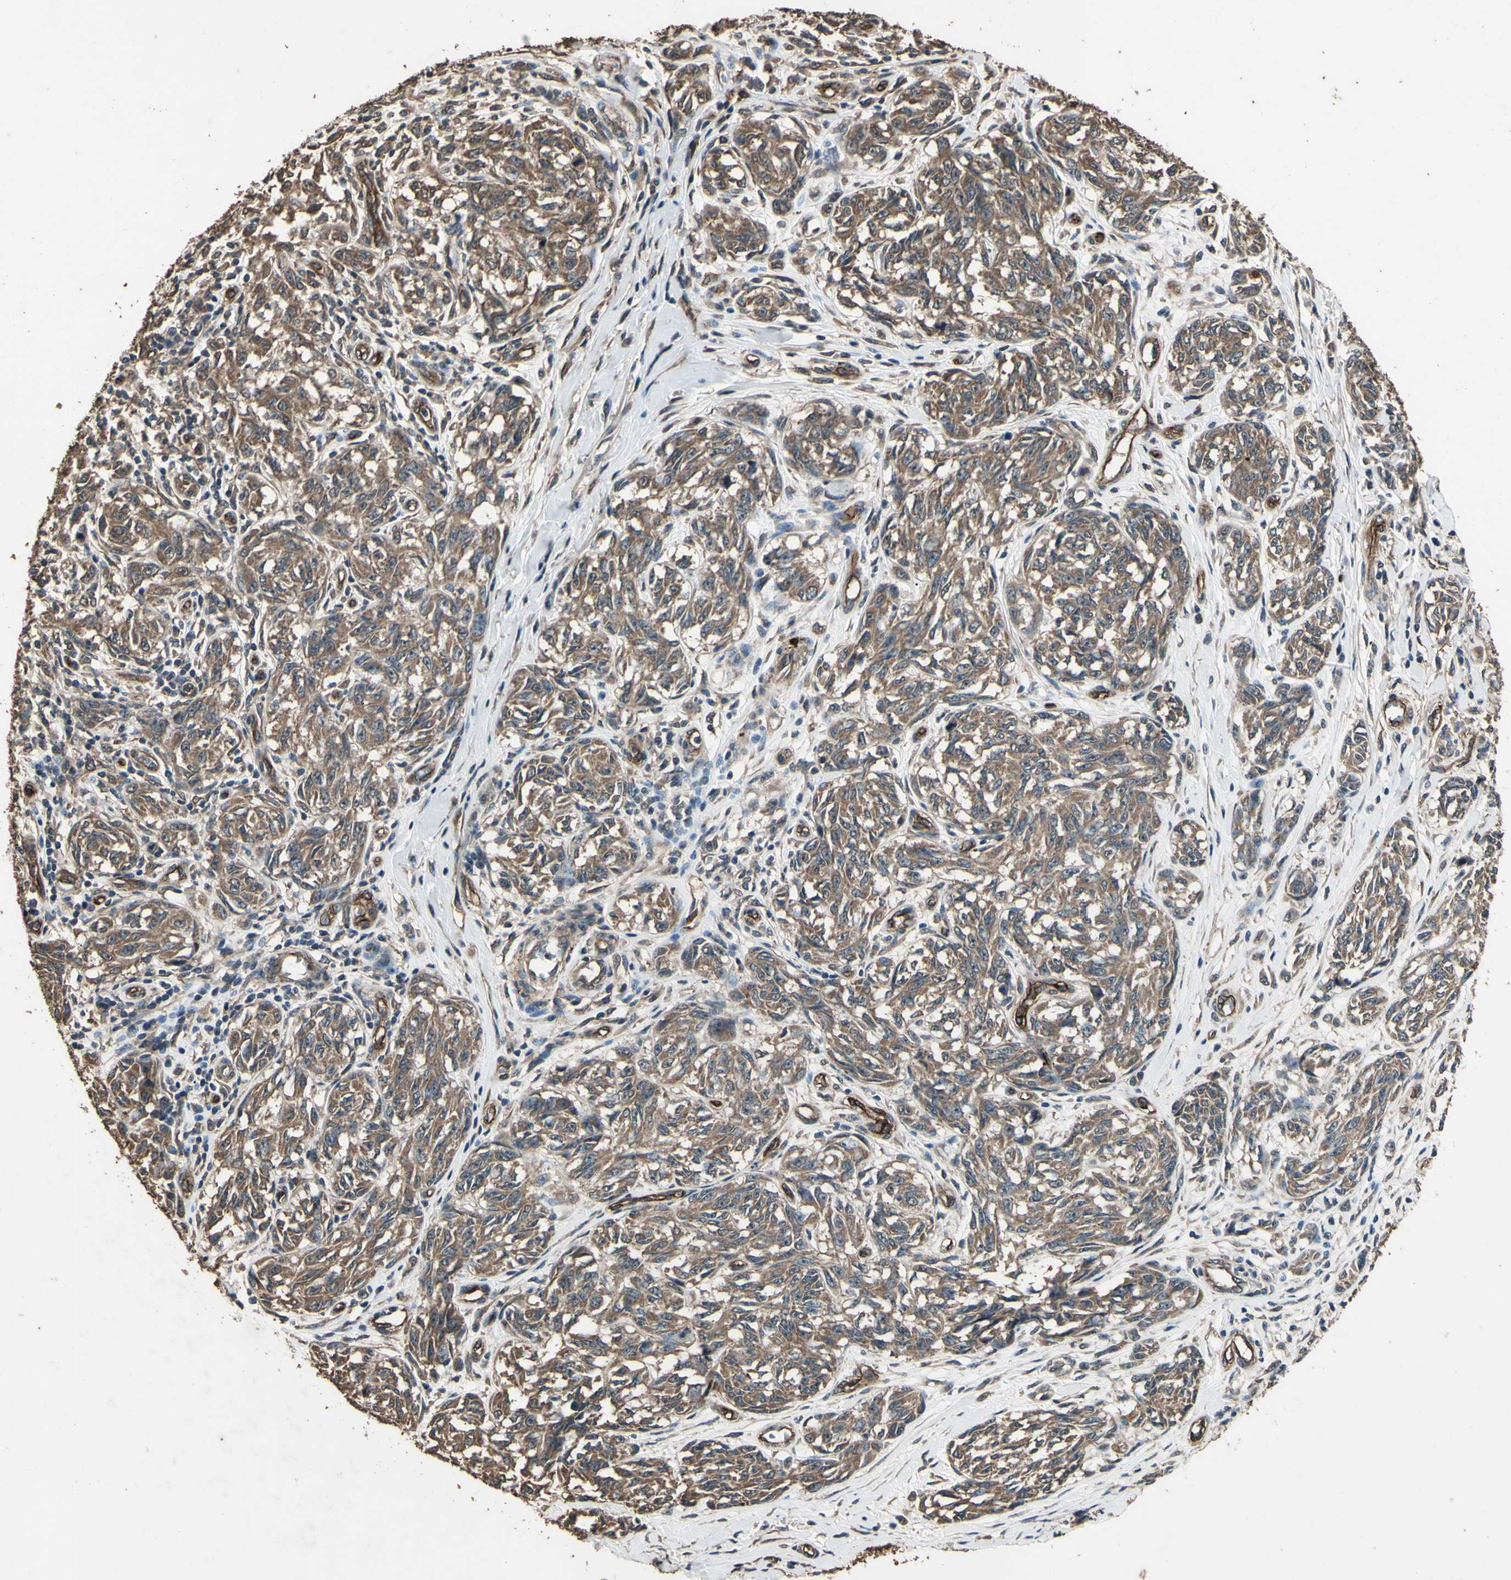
{"staining": {"intensity": "moderate", "quantity": ">75%", "location": "cytoplasmic/membranous"}, "tissue": "melanoma", "cell_type": "Tumor cells", "image_type": "cancer", "snomed": [{"axis": "morphology", "description": "Malignant melanoma, NOS"}, {"axis": "topography", "description": "Skin"}], "caption": "Moderate cytoplasmic/membranous staining for a protein is seen in about >75% of tumor cells of malignant melanoma using immunohistochemistry (IHC).", "gene": "TSPO", "patient": {"sex": "female", "age": 64}}